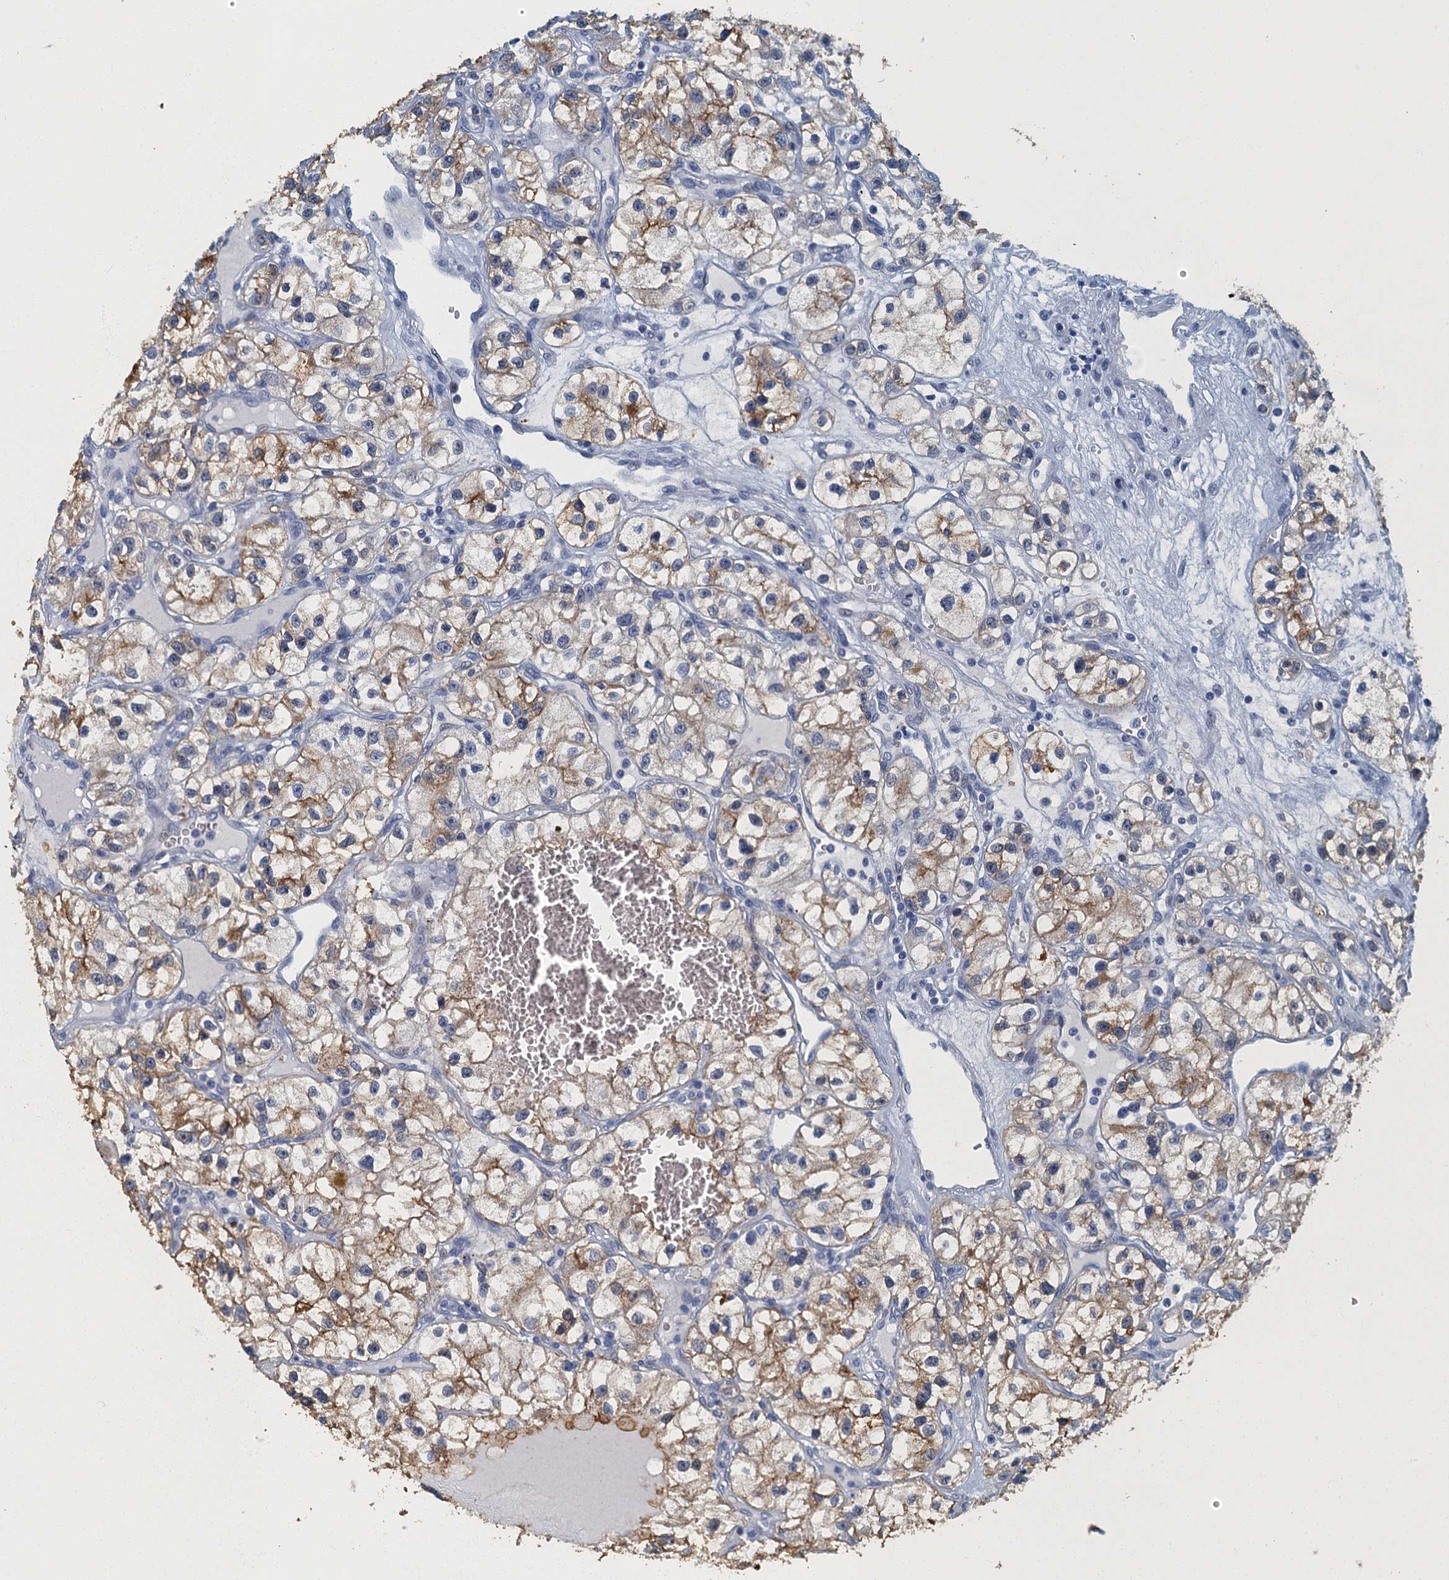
{"staining": {"intensity": "moderate", "quantity": "25%-75%", "location": "cytoplasmic/membranous"}, "tissue": "renal cancer", "cell_type": "Tumor cells", "image_type": "cancer", "snomed": [{"axis": "morphology", "description": "Adenocarcinoma, NOS"}, {"axis": "topography", "description": "Kidney"}], "caption": "Immunohistochemistry (DAB (3,3'-diaminobenzidine)) staining of renal cancer (adenocarcinoma) displays moderate cytoplasmic/membranous protein positivity in approximately 25%-75% of tumor cells.", "gene": "GADL1", "patient": {"sex": "female", "age": 57}}